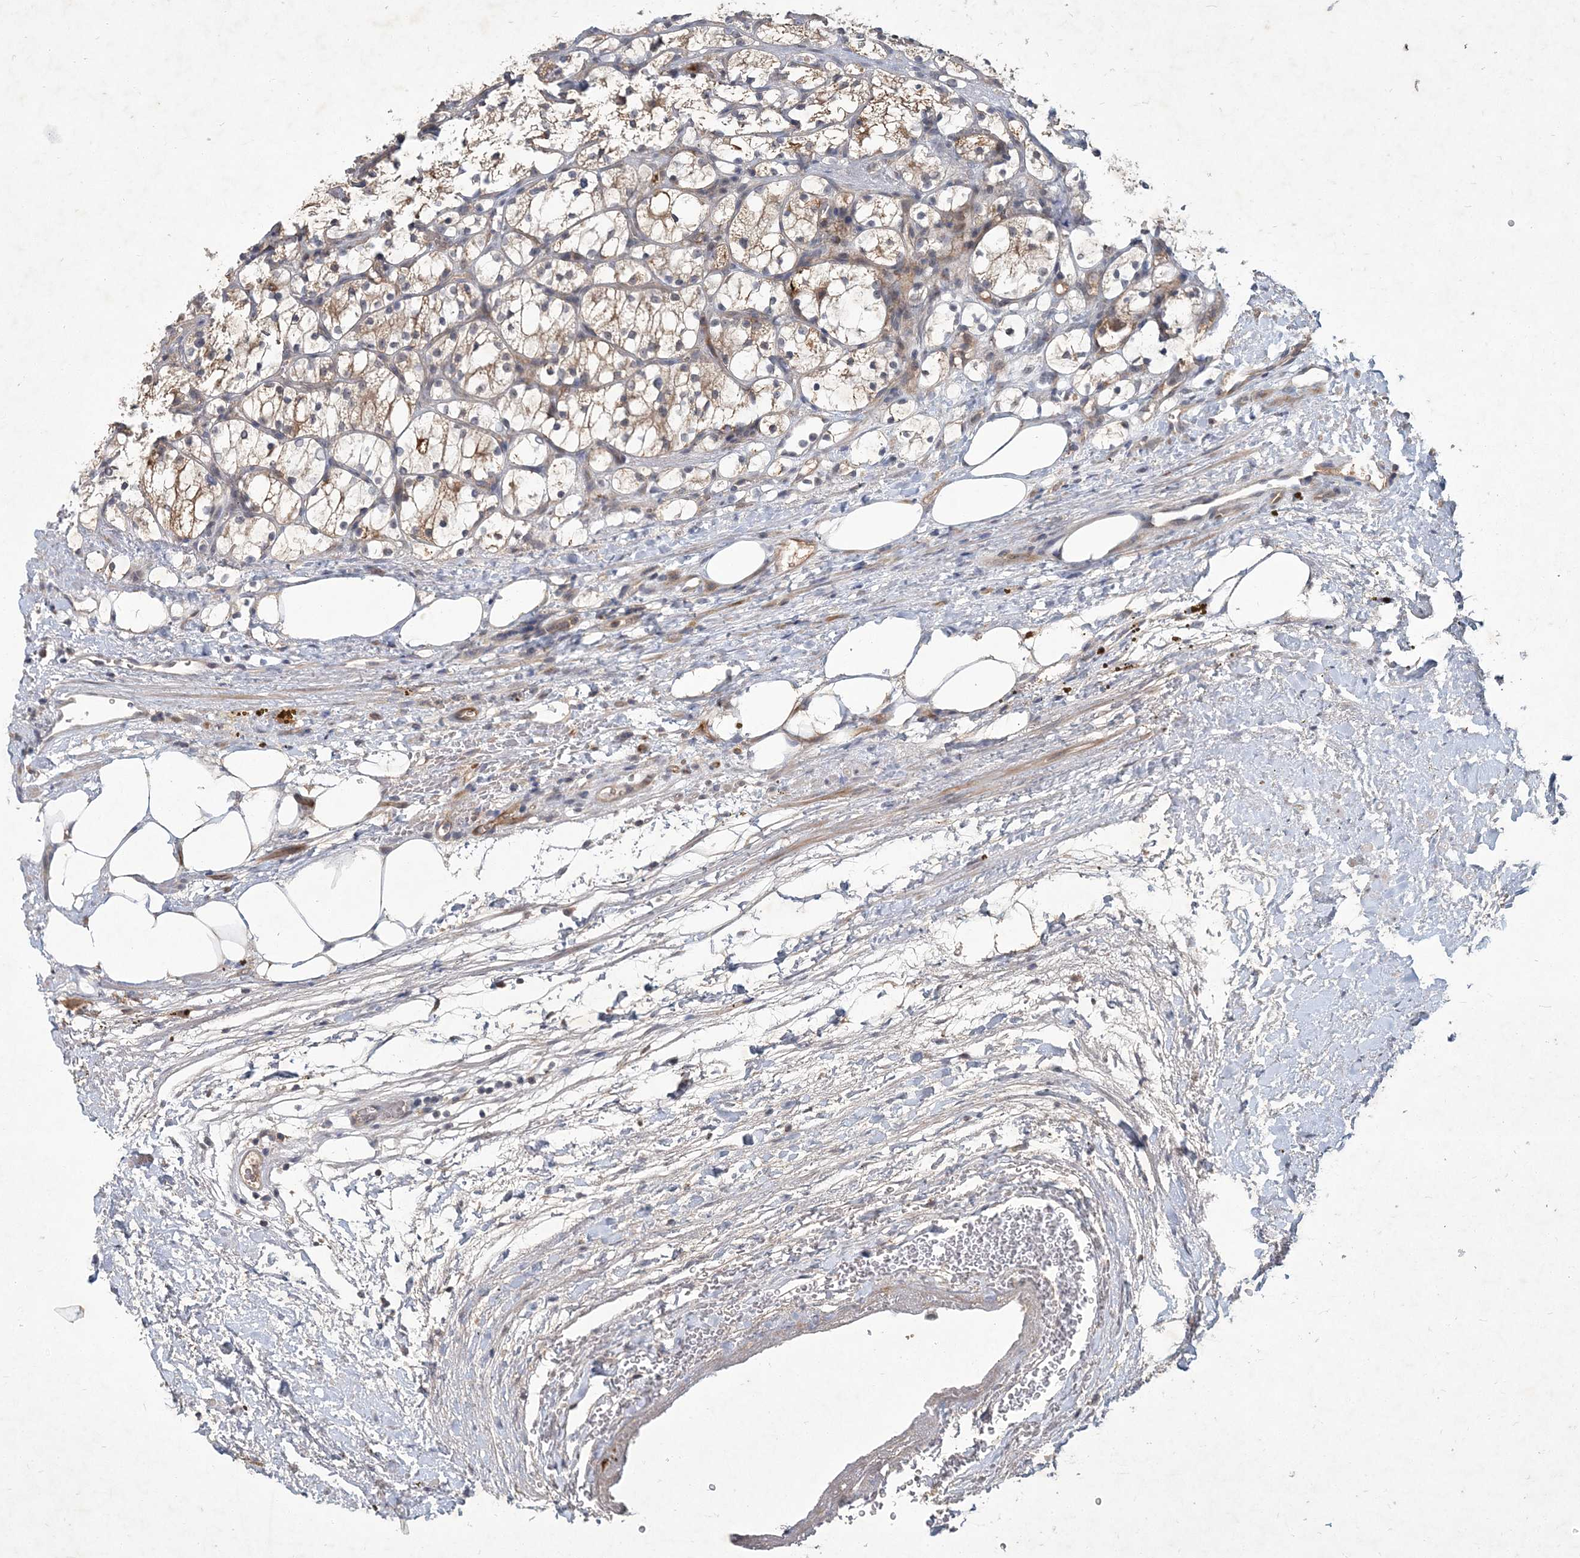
{"staining": {"intensity": "weak", "quantity": ">75%", "location": "cytoplasmic/membranous"}, "tissue": "renal cancer", "cell_type": "Tumor cells", "image_type": "cancer", "snomed": [{"axis": "morphology", "description": "Adenocarcinoma, NOS"}, {"axis": "topography", "description": "Kidney"}], "caption": "Weak cytoplasmic/membranous protein staining is present in approximately >75% of tumor cells in renal cancer (adenocarcinoma).", "gene": "RNF25", "patient": {"sex": "female", "age": 69}}